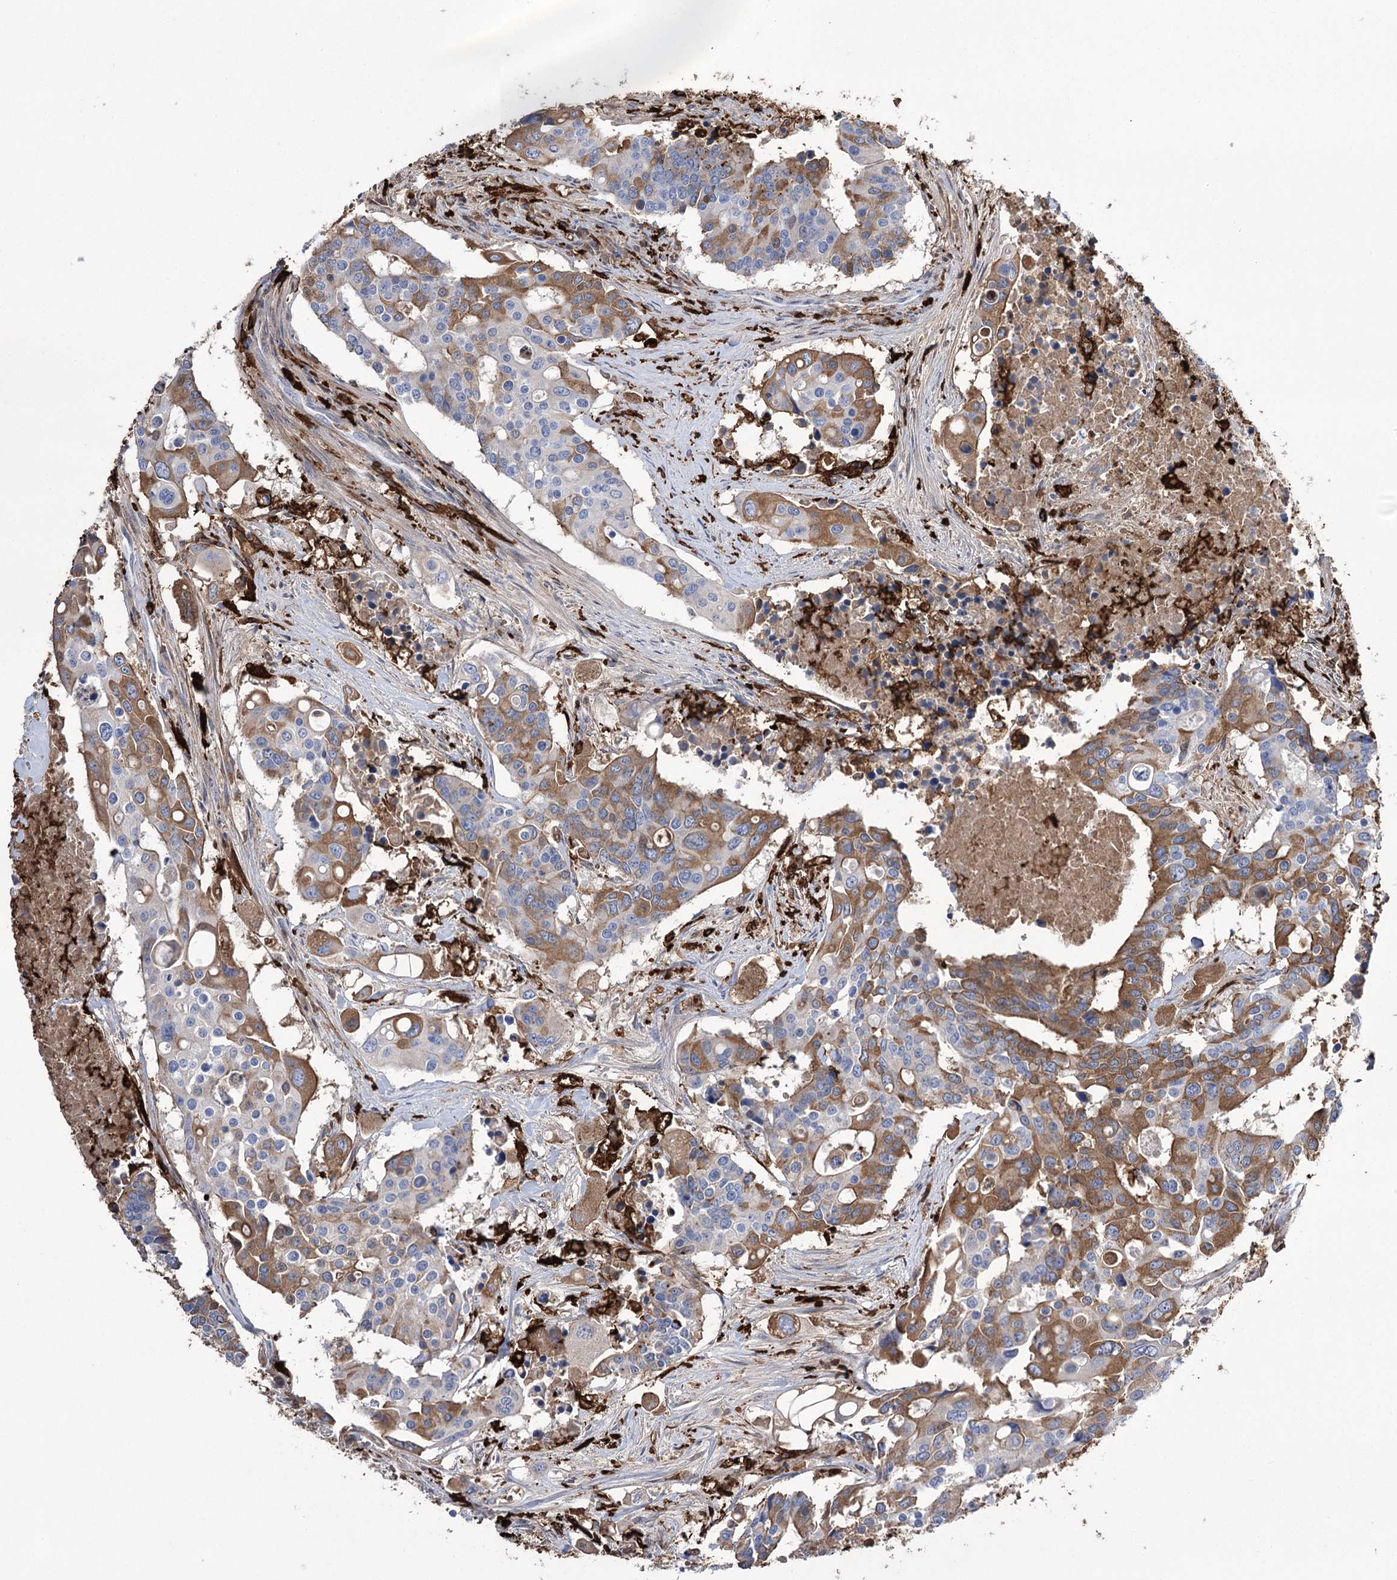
{"staining": {"intensity": "moderate", "quantity": "<25%", "location": "cytoplasmic/membranous"}, "tissue": "colorectal cancer", "cell_type": "Tumor cells", "image_type": "cancer", "snomed": [{"axis": "morphology", "description": "Adenocarcinoma, NOS"}, {"axis": "topography", "description": "Colon"}], "caption": "An image of colorectal adenocarcinoma stained for a protein displays moderate cytoplasmic/membranous brown staining in tumor cells. (DAB IHC with brightfield microscopy, high magnification).", "gene": "ZNF622", "patient": {"sex": "male", "age": 77}}